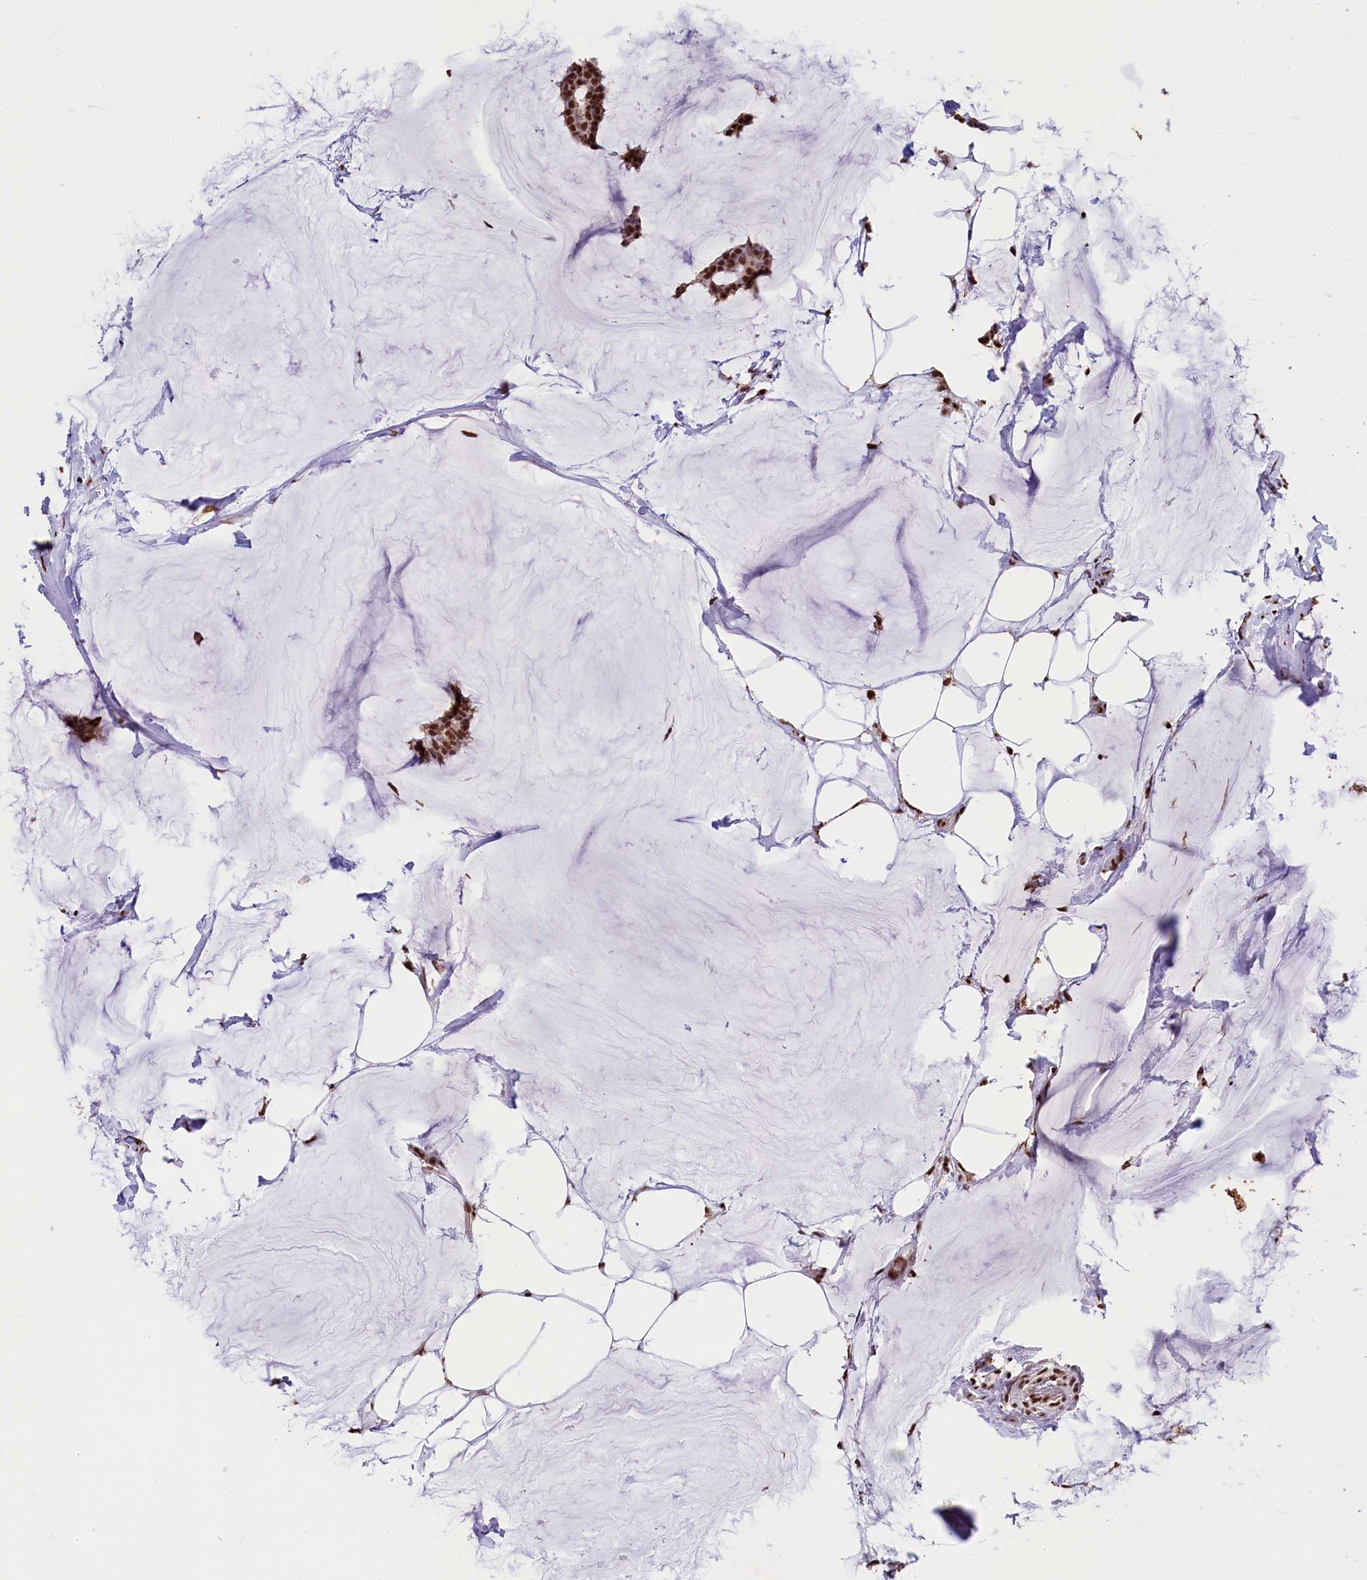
{"staining": {"intensity": "strong", "quantity": ">75%", "location": "nuclear"}, "tissue": "breast cancer", "cell_type": "Tumor cells", "image_type": "cancer", "snomed": [{"axis": "morphology", "description": "Duct carcinoma"}, {"axis": "topography", "description": "Breast"}], "caption": "Immunohistochemistry of breast cancer demonstrates high levels of strong nuclear positivity in about >75% of tumor cells.", "gene": "SNRPD2", "patient": {"sex": "female", "age": 93}}